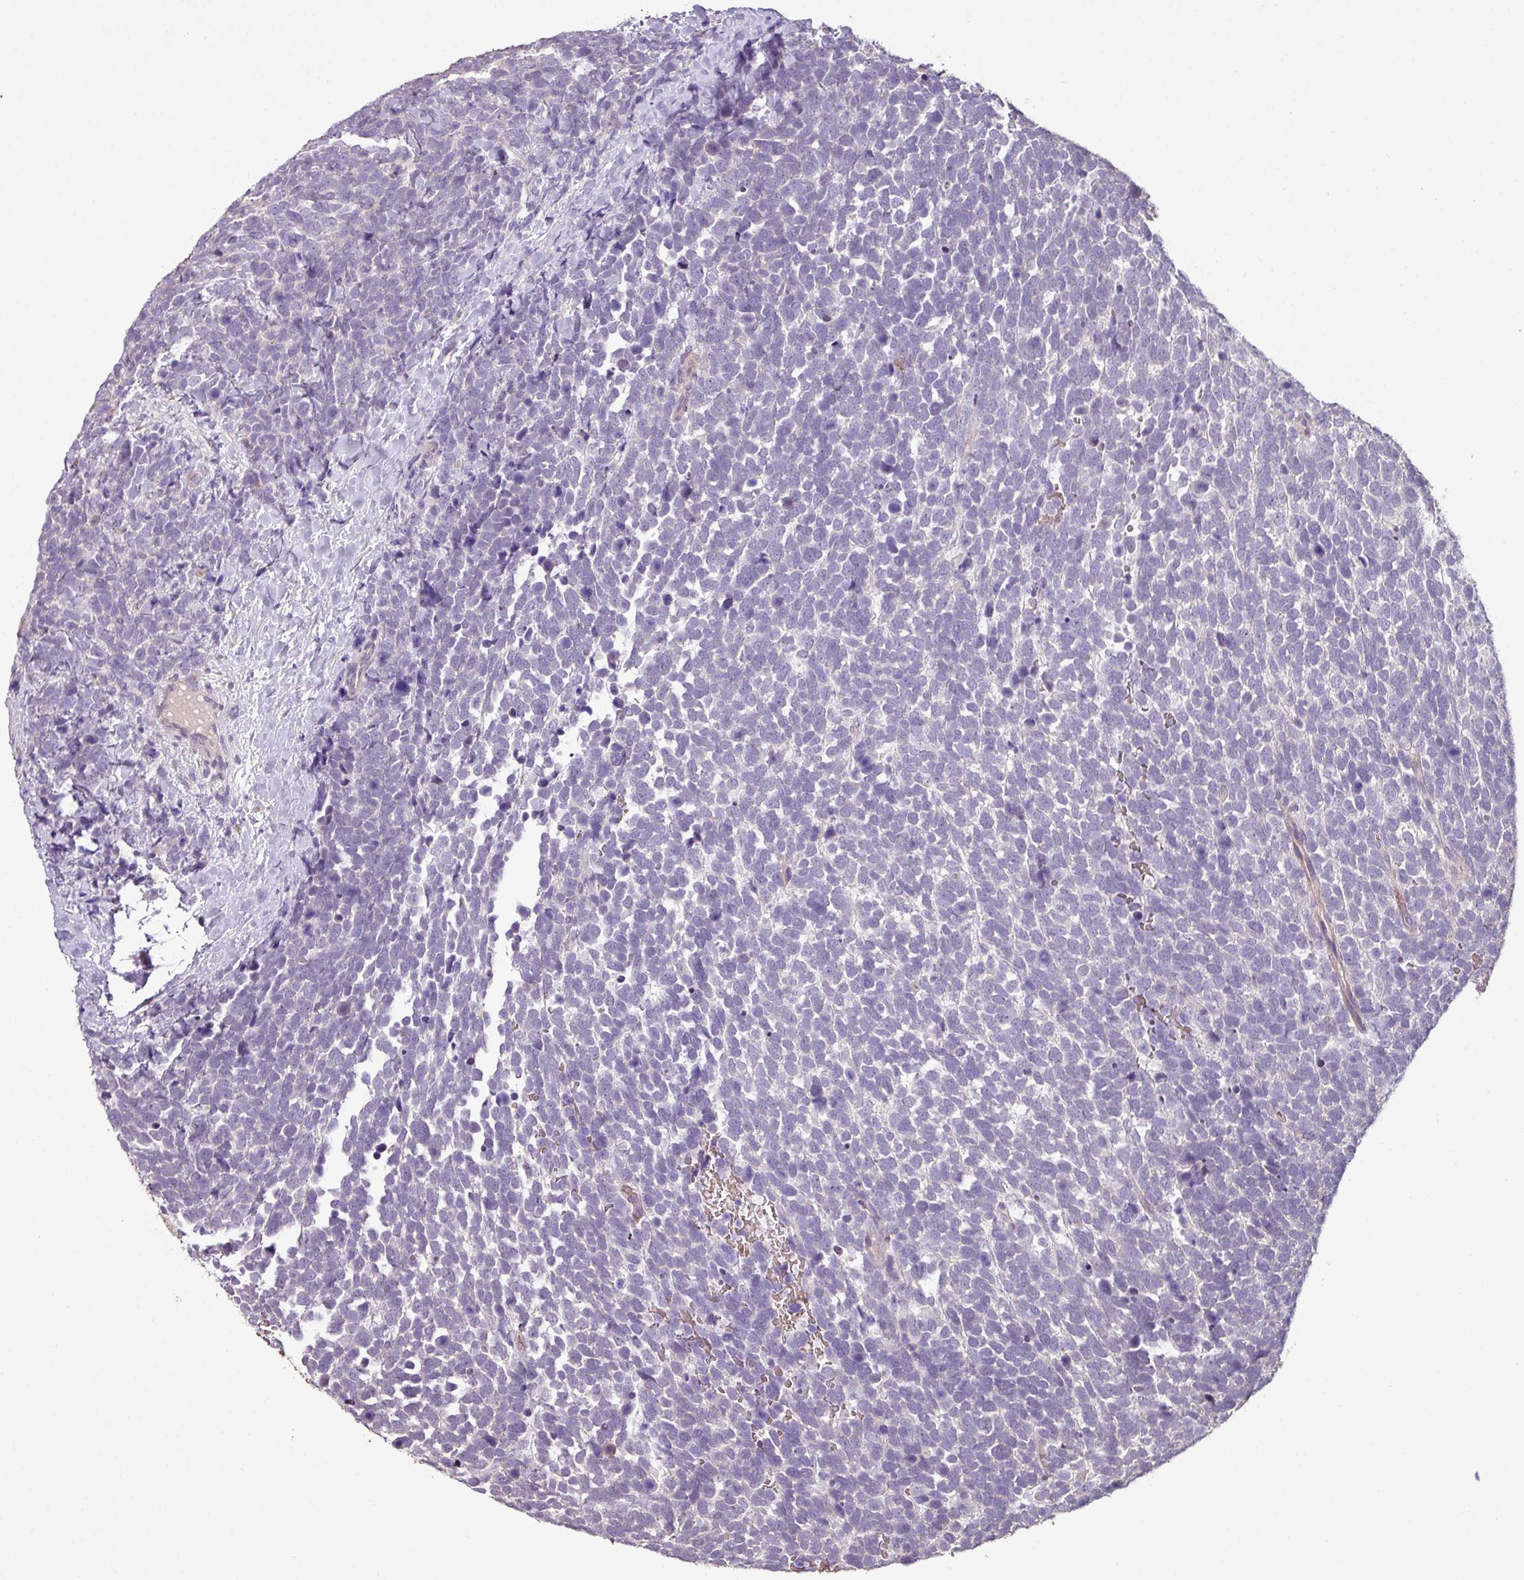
{"staining": {"intensity": "negative", "quantity": "none", "location": "none"}, "tissue": "urothelial cancer", "cell_type": "Tumor cells", "image_type": "cancer", "snomed": [{"axis": "morphology", "description": "Urothelial carcinoma, High grade"}, {"axis": "topography", "description": "Urinary bladder"}], "caption": "This is a photomicrograph of IHC staining of urothelial carcinoma (high-grade), which shows no positivity in tumor cells.", "gene": "NHSL2", "patient": {"sex": "female", "age": 82}}